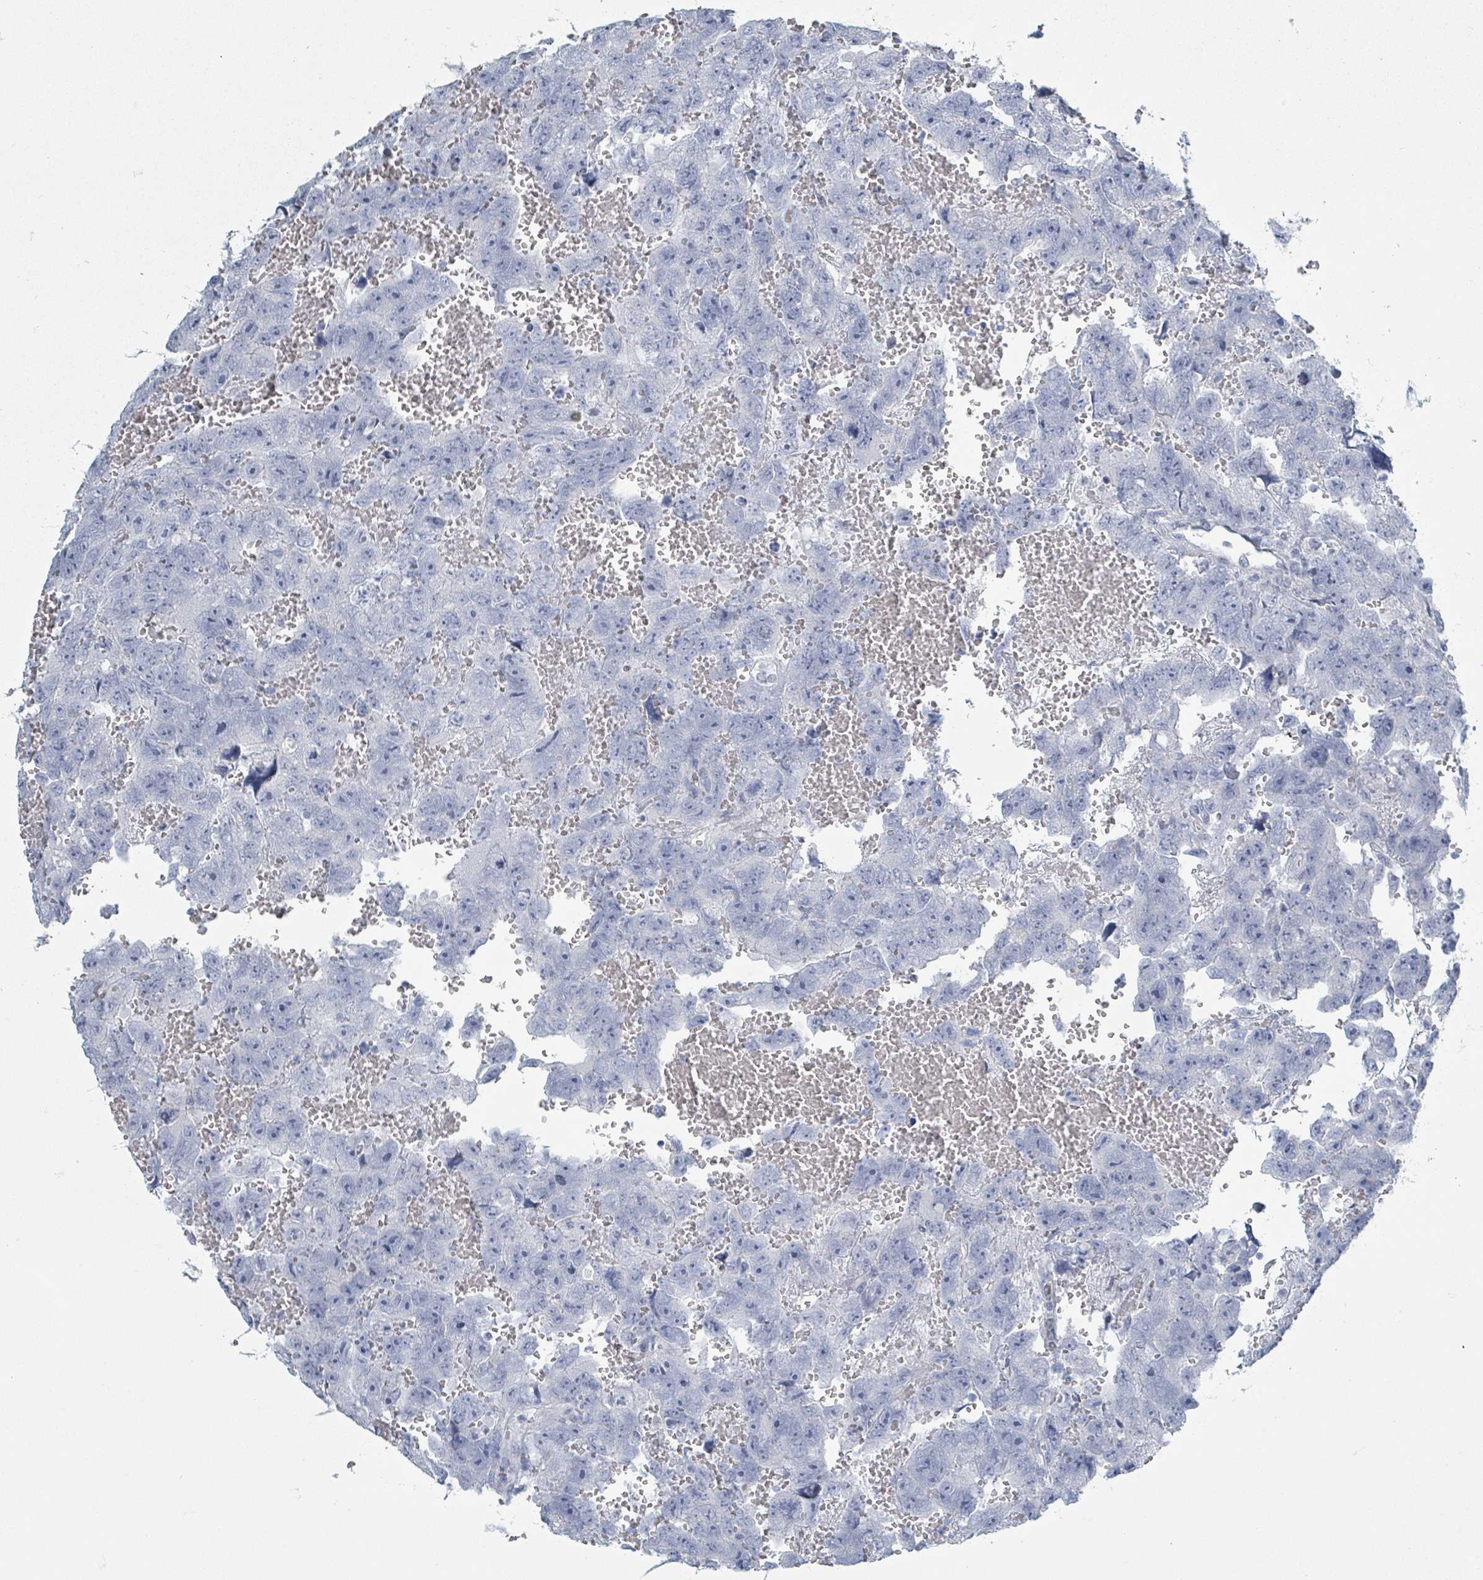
{"staining": {"intensity": "negative", "quantity": "none", "location": "none"}, "tissue": "testis cancer", "cell_type": "Tumor cells", "image_type": "cancer", "snomed": [{"axis": "morphology", "description": "Carcinoma, Embryonal, NOS"}, {"axis": "topography", "description": "Testis"}], "caption": "This is an immunohistochemistry histopathology image of human testis cancer (embryonal carcinoma). There is no staining in tumor cells.", "gene": "HEATR5A", "patient": {"sex": "male", "age": 45}}